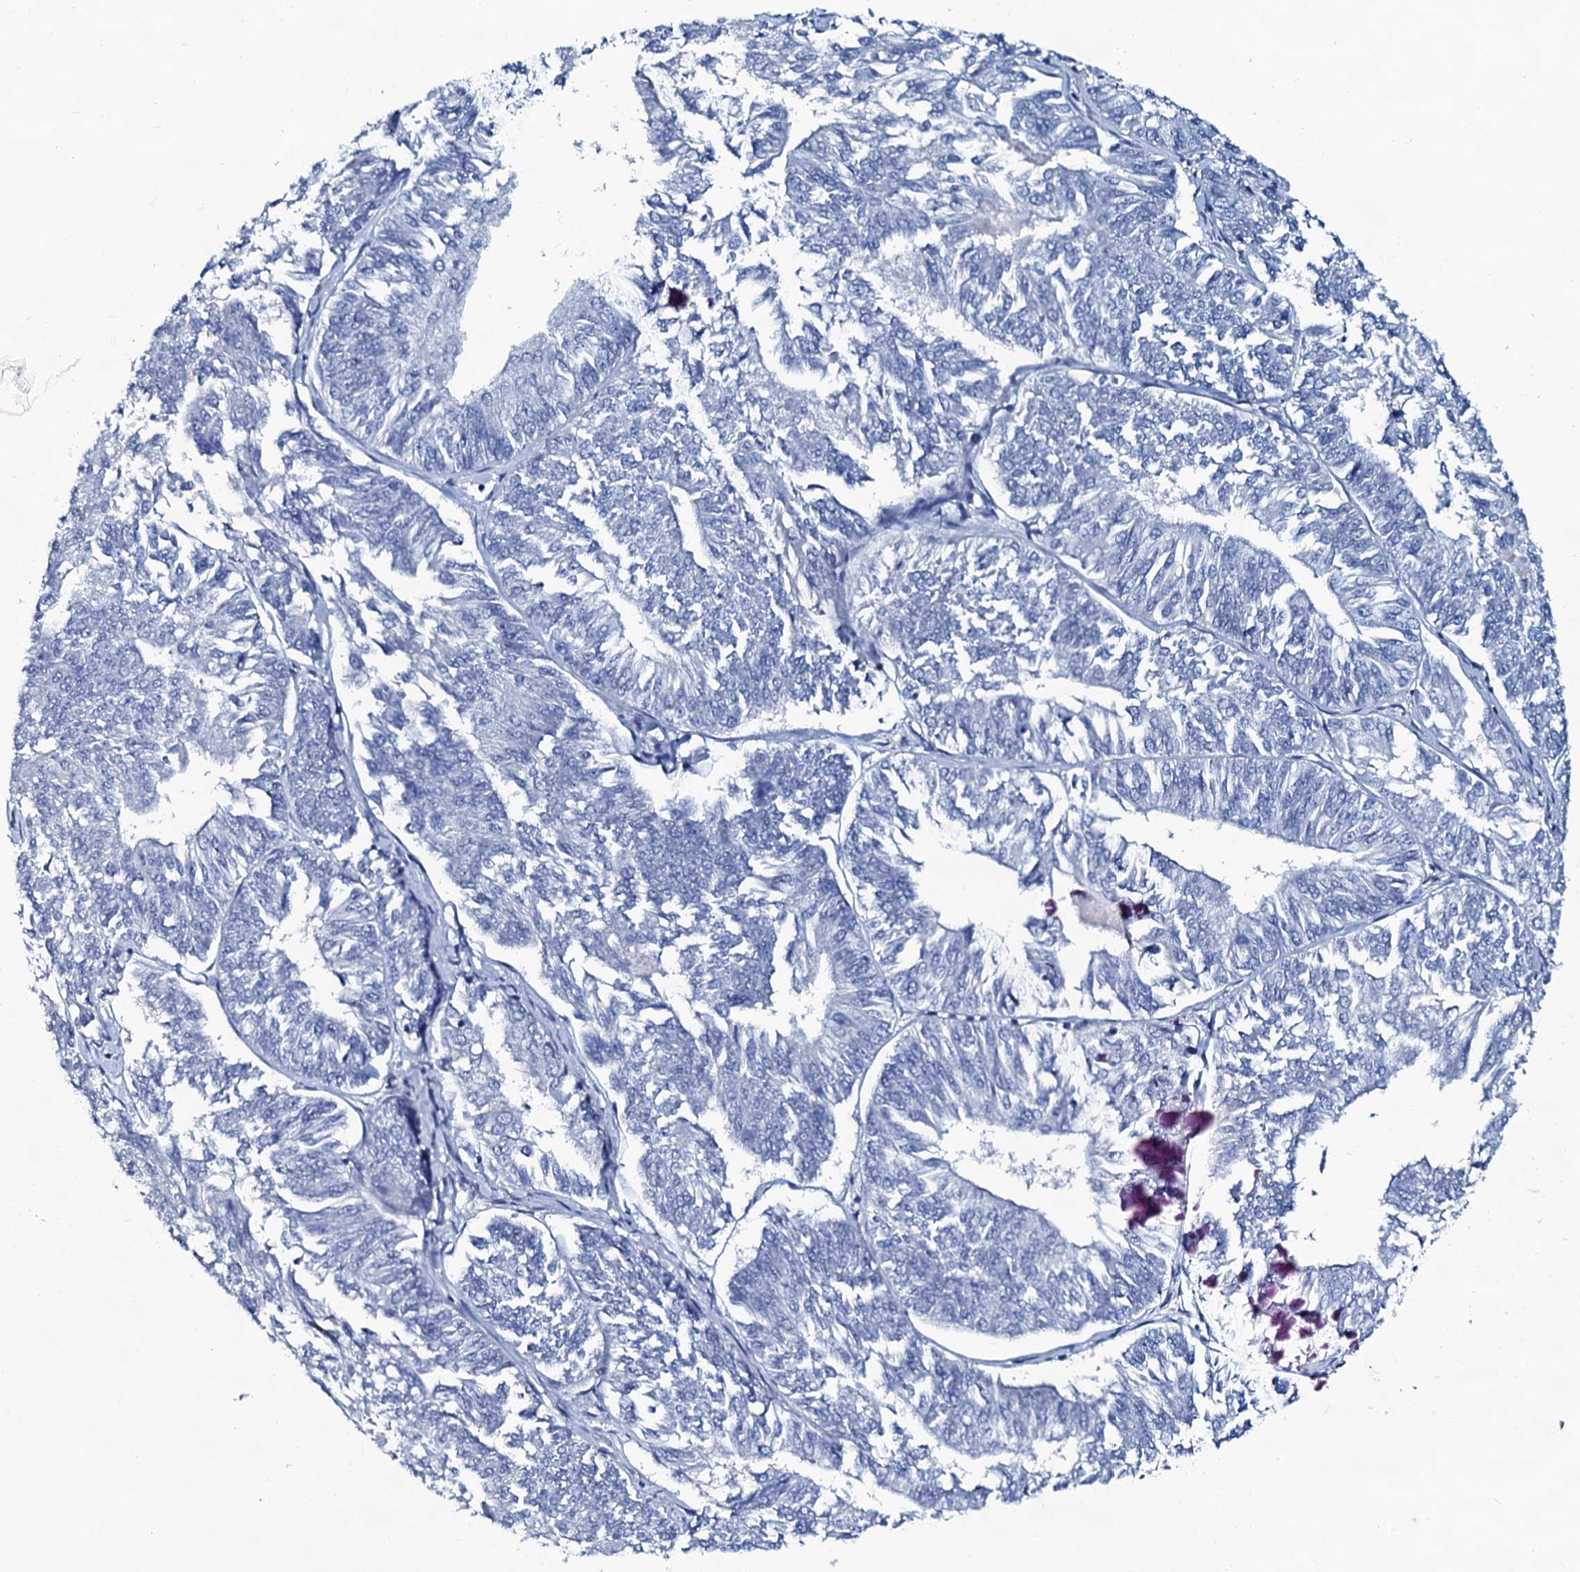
{"staining": {"intensity": "negative", "quantity": "none", "location": "none"}, "tissue": "endometrial cancer", "cell_type": "Tumor cells", "image_type": "cancer", "snomed": [{"axis": "morphology", "description": "Adenocarcinoma, NOS"}, {"axis": "topography", "description": "Endometrium"}], "caption": "The histopathology image shows no significant expression in tumor cells of endometrial cancer (adenocarcinoma).", "gene": "SLC4A7", "patient": {"sex": "female", "age": 58}}